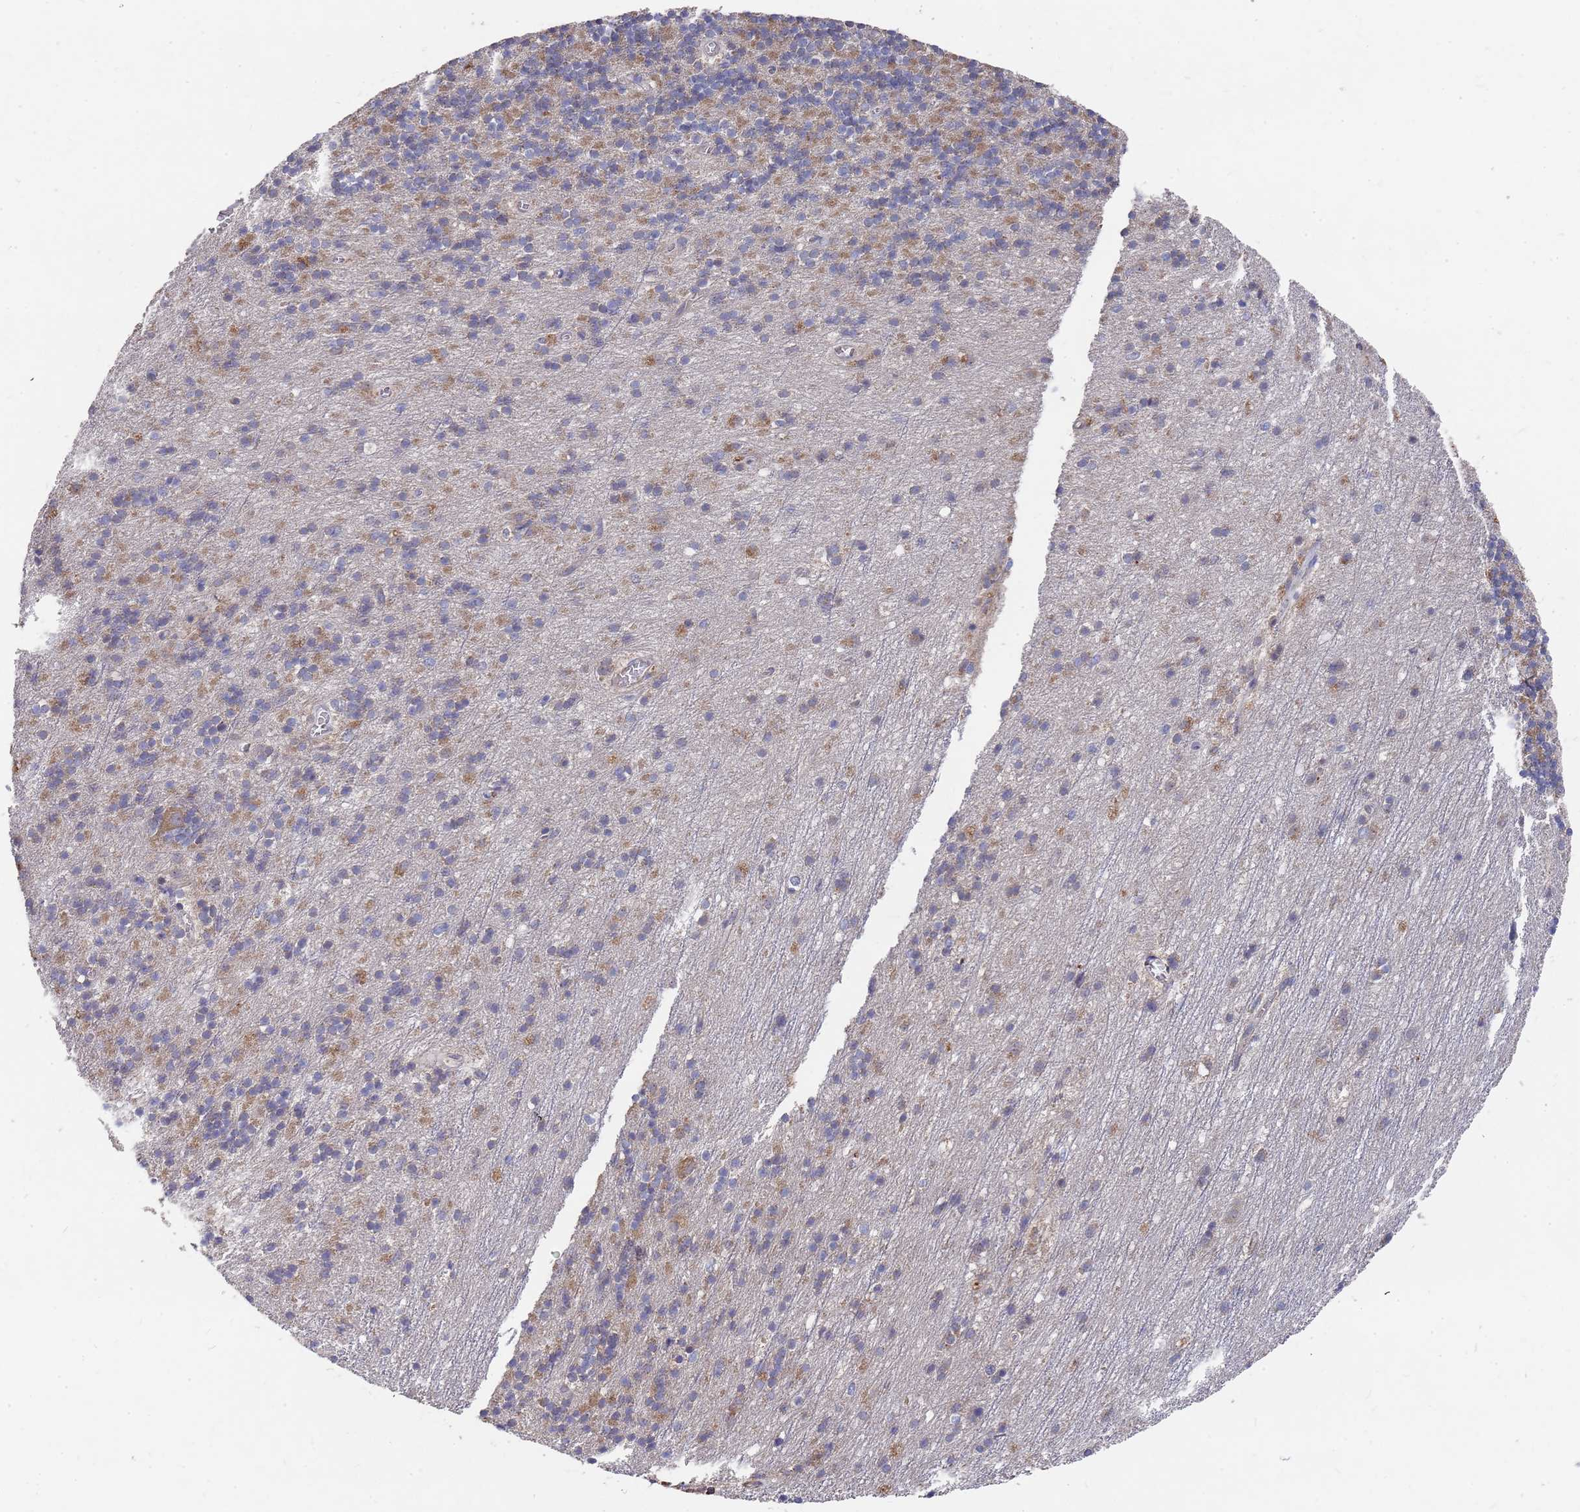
{"staining": {"intensity": "moderate", "quantity": "25%-75%", "location": "cytoplasmic/membranous"}, "tissue": "cerebellum", "cell_type": "Cells in granular layer", "image_type": "normal", "snomed": [{"axis": "morphology", "description": "Normal tissue, NOS"}, {"axis": "topography", "description": "Cerebellum"}], "caption": "Immunohistochemistry image of benign human cerebellum stained for a protein (brown), which reveals medium levels of moderate cytoplasmic/membranous expression in about 25%-75% of cells in granular layer.", "gene": "WDFY3", "patient": {"sex": "male", "age": 54}}